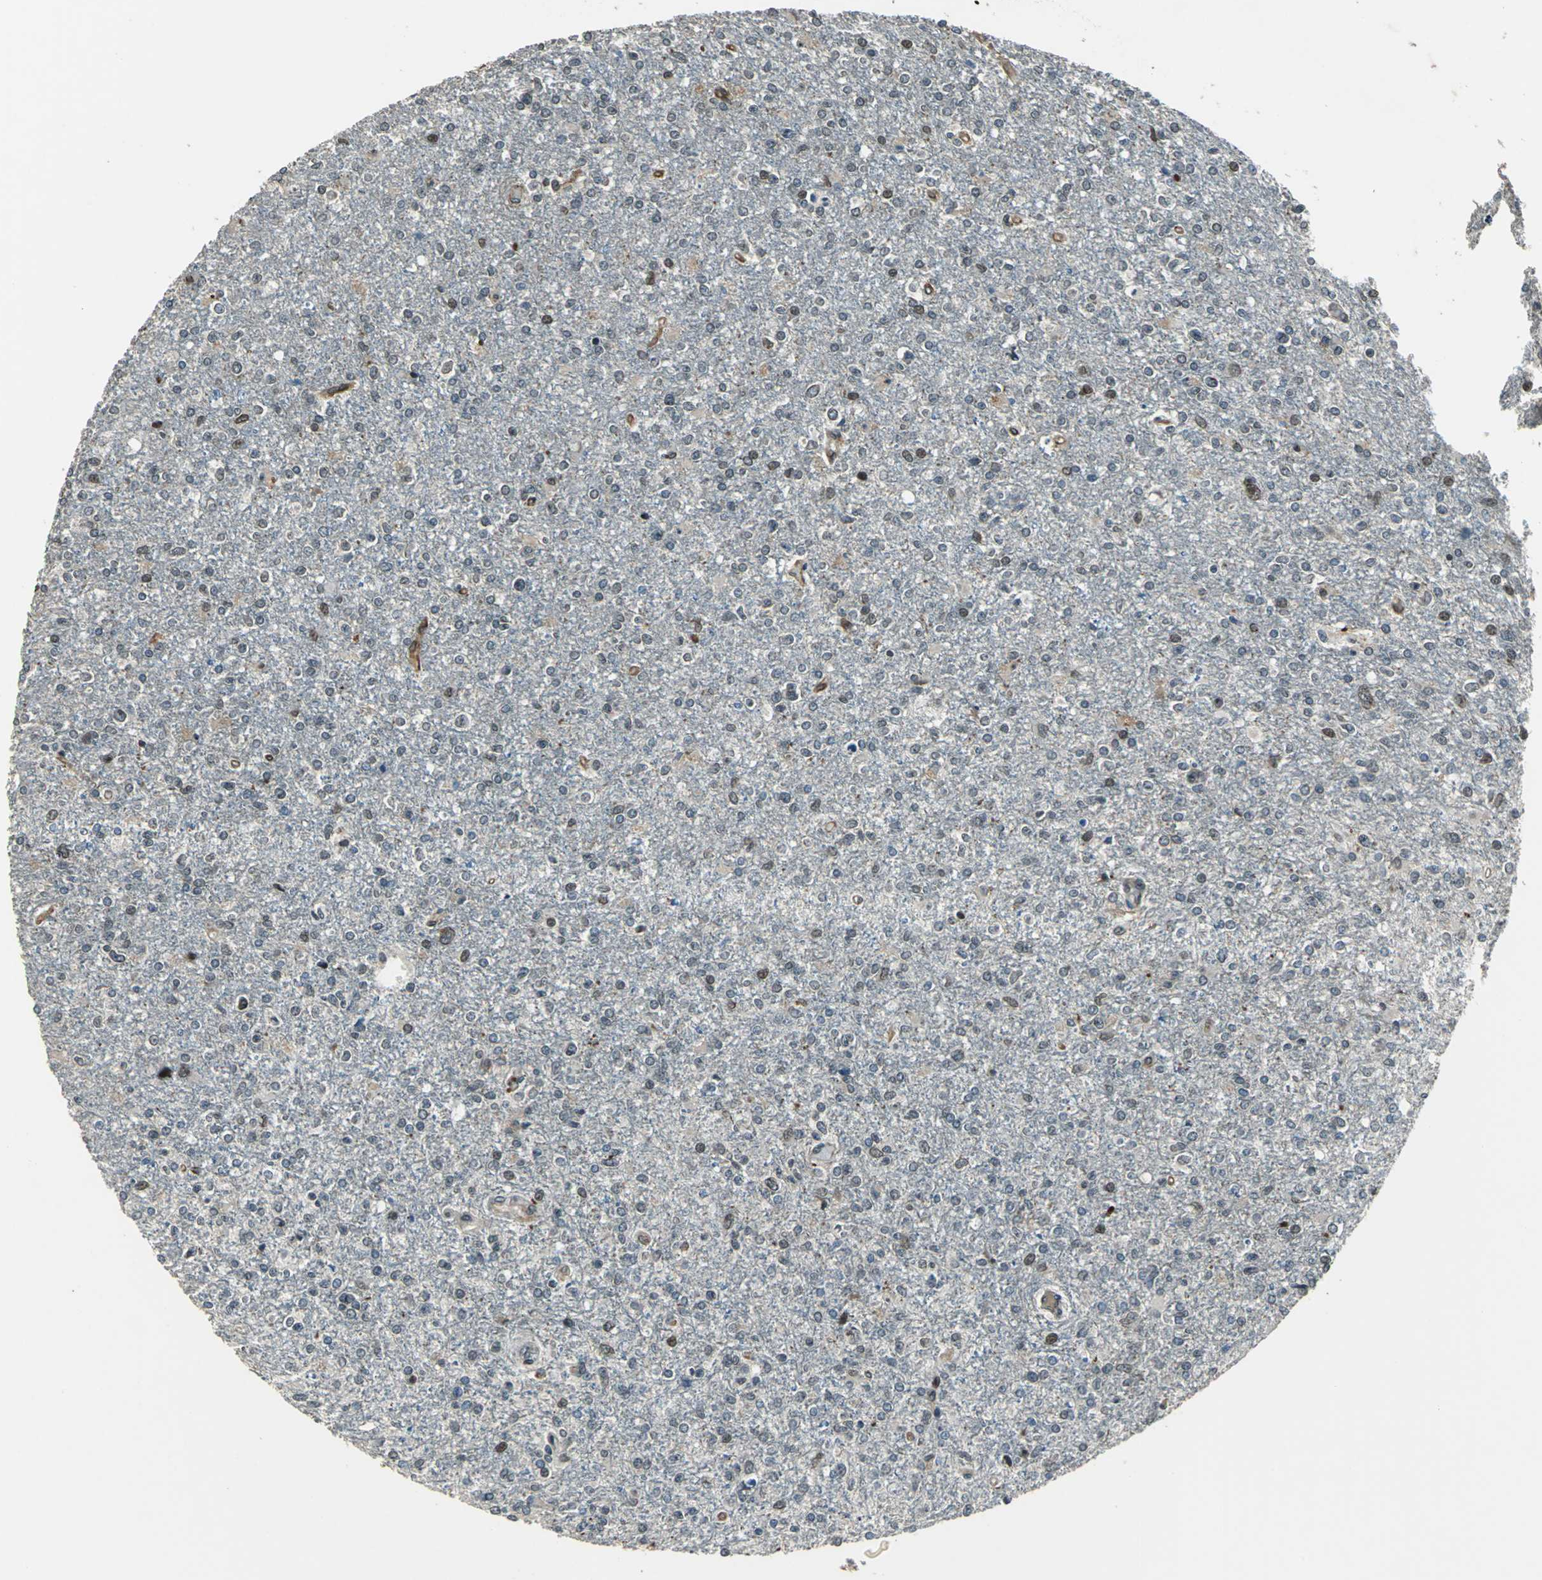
{"staining": {"intensity": "moderate", "quantity": "<25%", "location": "nuclear"}, "tissue": "glioma", "cell_type": "Tumor cells", "image_type": "cancer", "snomed": [{"axis": "morphology", "description": "Glioma, malignant, High grade"}, {"axis": "topography", "description": "Cerebral cortex"}], "caption": "An immunohistochemistry photomicrograph of tumor tissue is shown. Protein staining in brown labels moderate nuclear positivity in malignant glioma (high-grade) within tumor cells. Nuclei are stained in blue.", "gene": "BRIP1", "patient": {"sex": "male", "age": 76}}